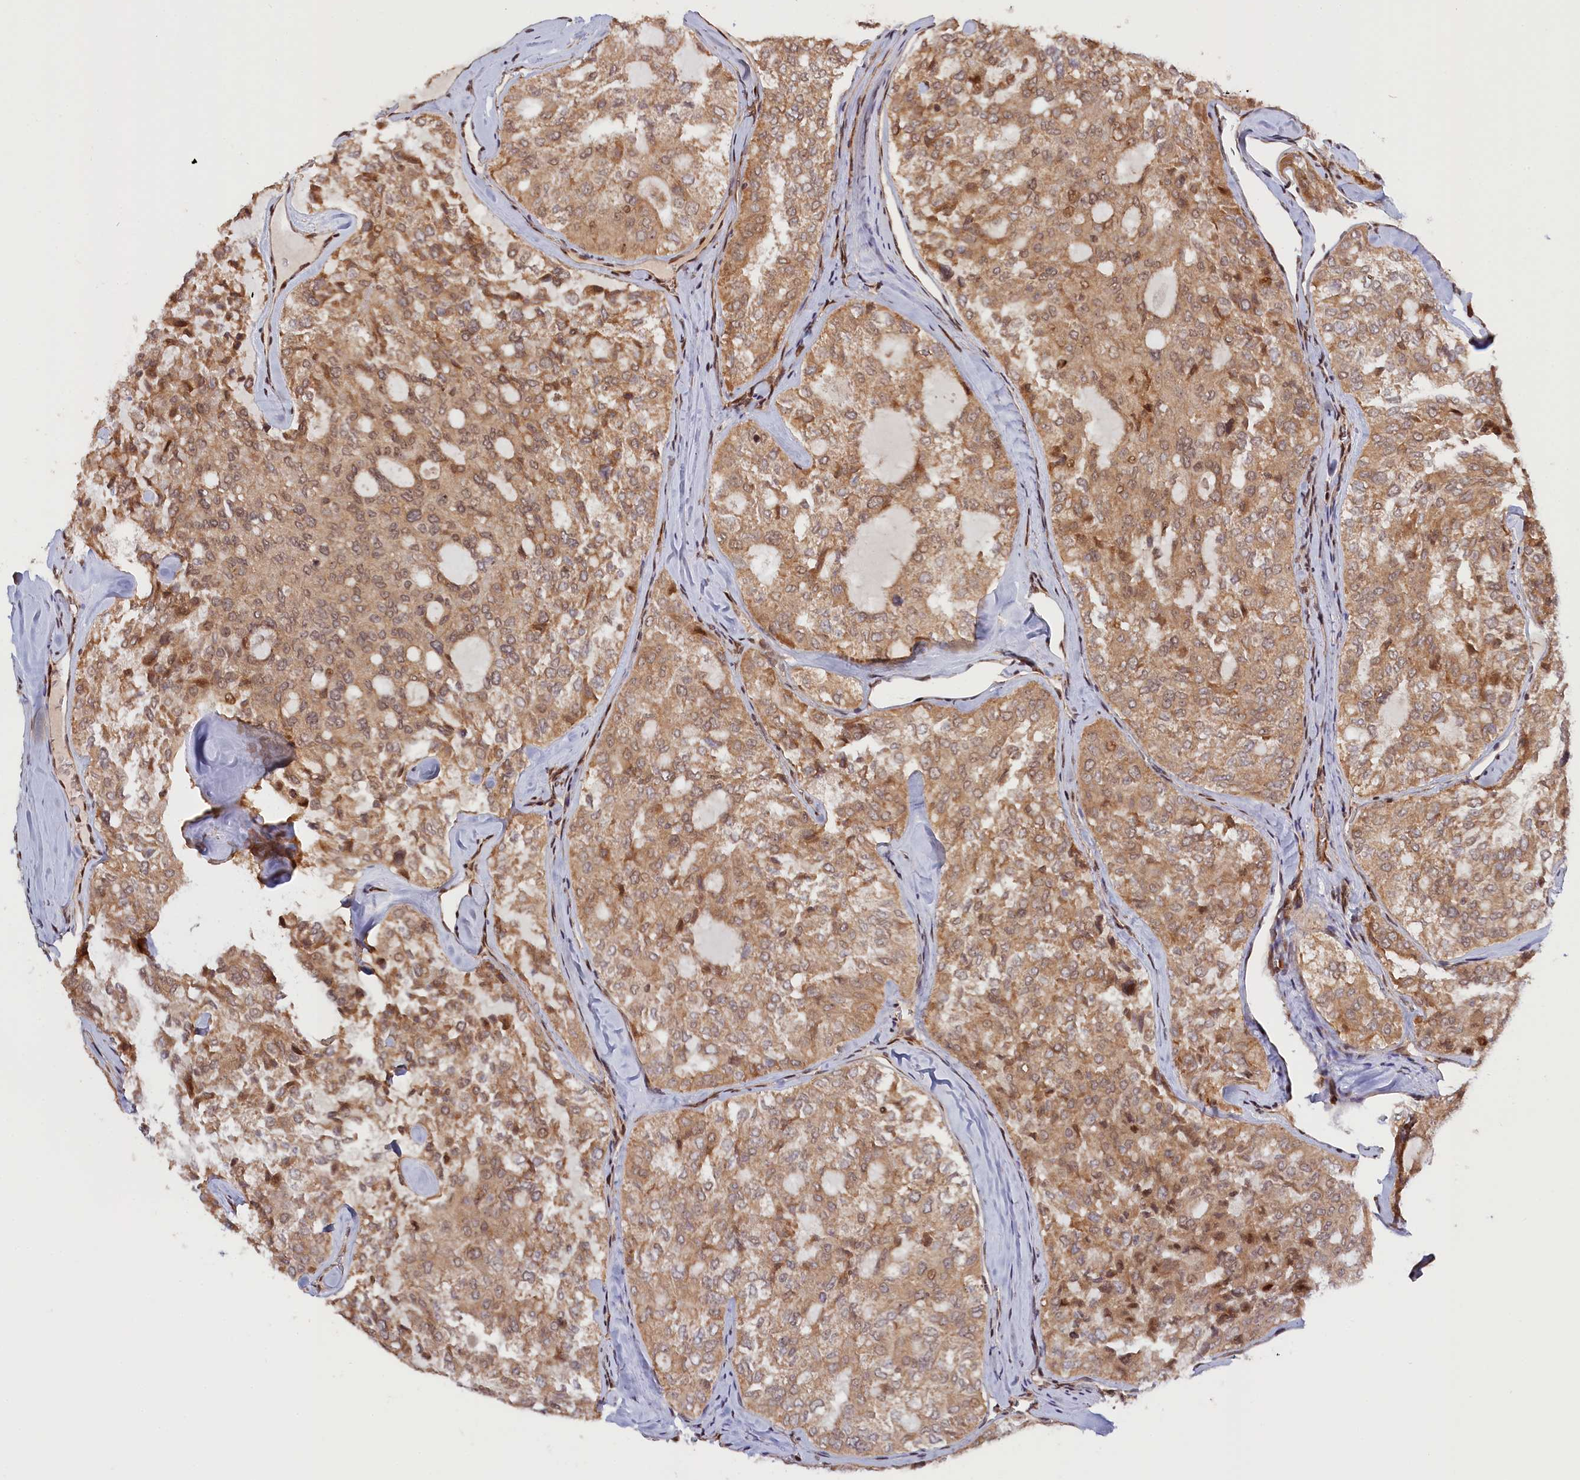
{"staining": {"intensity": "moderate", "quantity": ">75%", "location": "cytoplasmic/membranous,nuclear"}, "tissue": "thyroid cancer", "cell_type": "Tumor cells", "image_type": "cancer", "snomed": [{"axis": "morphology", "description": "Follicular adenoma carcinoma, NOS"}, {"axis": "topography", "description": "Thyroid gland"}], "caption": "Moderate cytoplasmic/membranous and nuclear expression for a protein is identified in approximately >75% of tumor cells of thyroid cancer using immunohistochemistry.", "gene": "ANKRD24", "patient": {"sex": "male", "age": 75}}